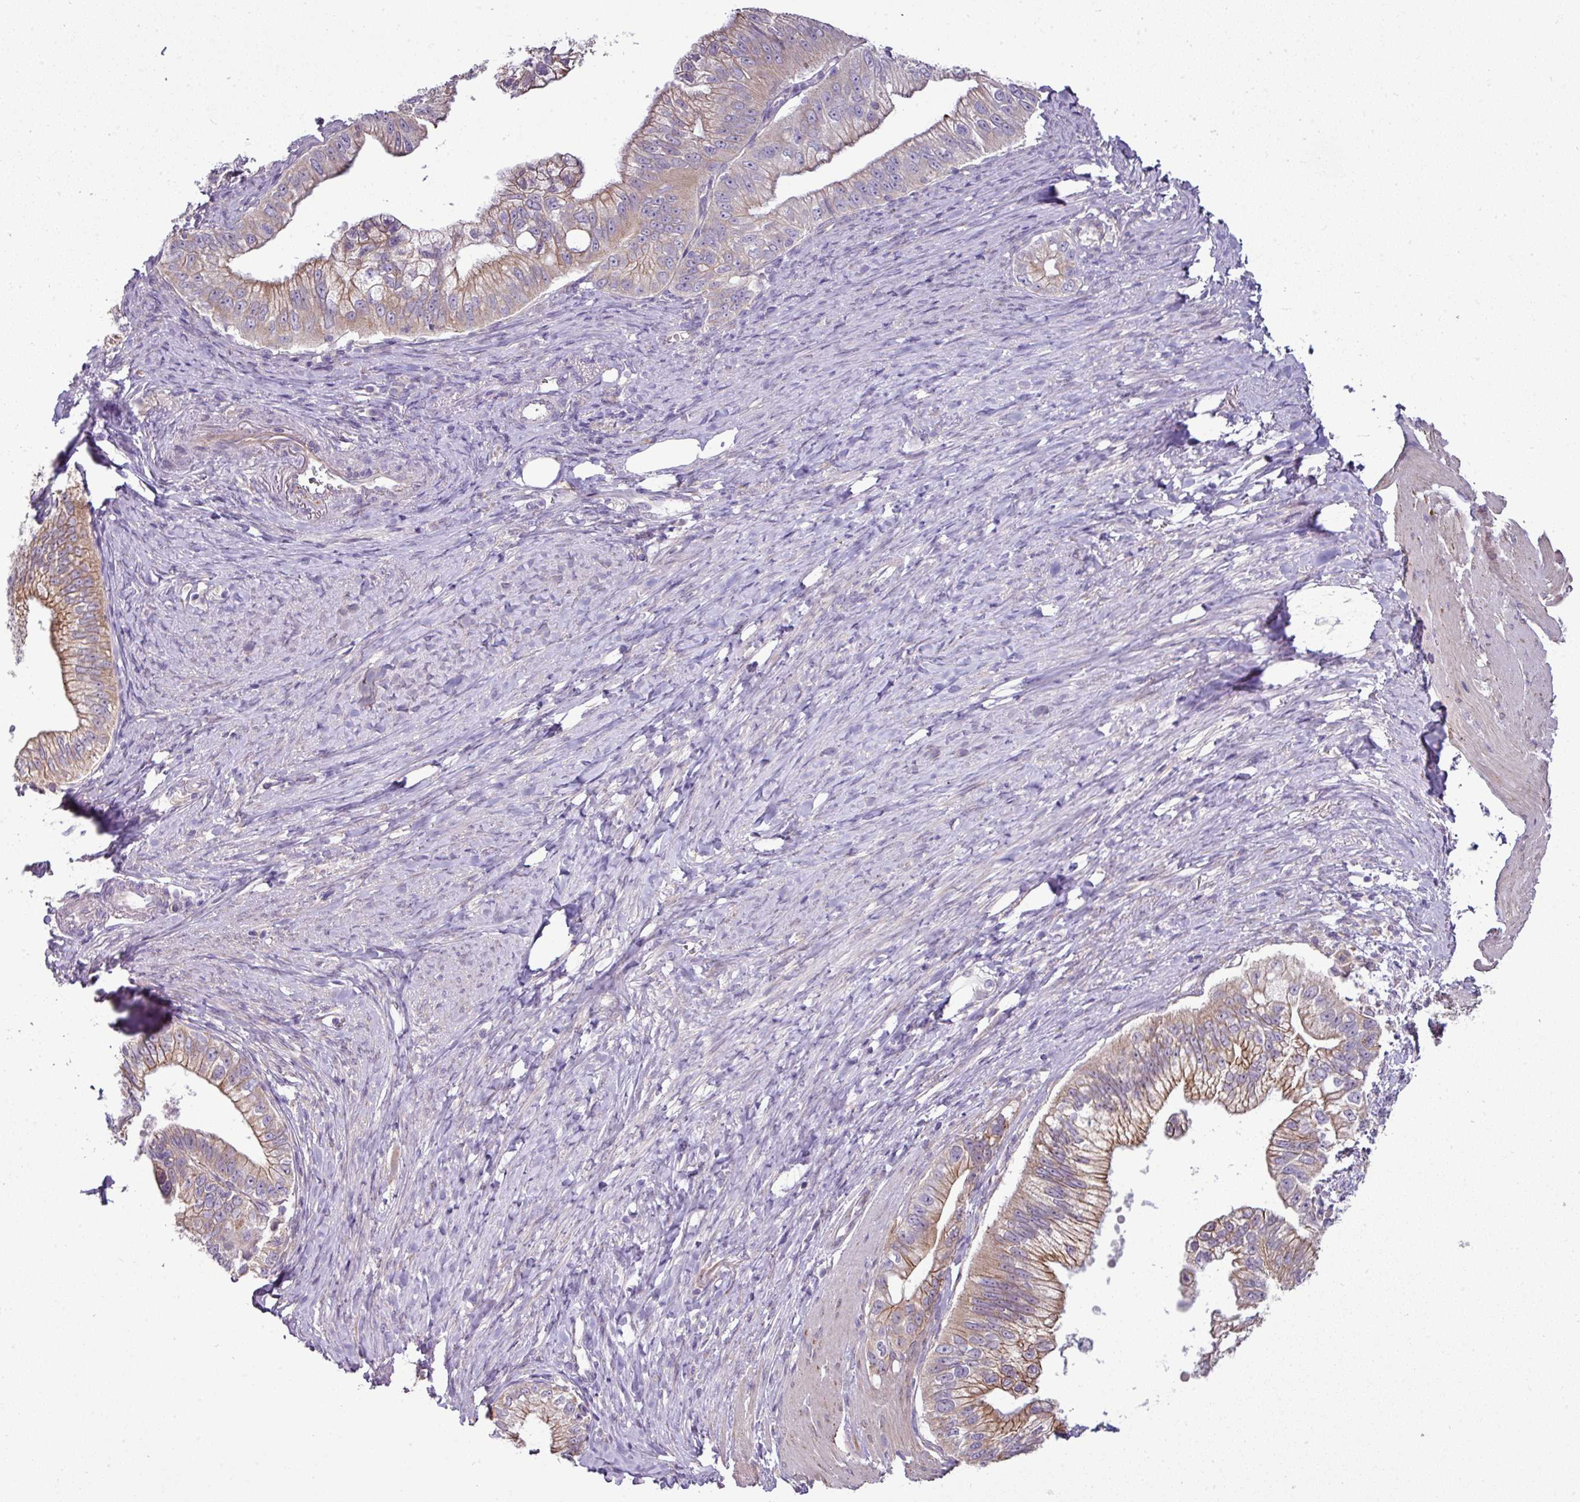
{"staining": {"intensity": "moderate", "quantity": "25%-75%", "location": "cytoplasmic/membranous"}, "tissue": "pancreatic cancer", "cell_type": "Tumor cells", "image_type": "cancer", "snomed": [{"axis": "morphology", "description": "Adenocarcinoma, NOS"}, {"axis": "topography", "description": "Pancreas"}], "caption": "A histopathology image showing moderate cytoplasmic/membranous positivity in approximately 25%-75% of tumor cells in adenocarcinoma (pancreatic), as visualized by brown immunohistochemical staining.", "gene": "GAN", "patient": {"sex": "male", "age": 70}}